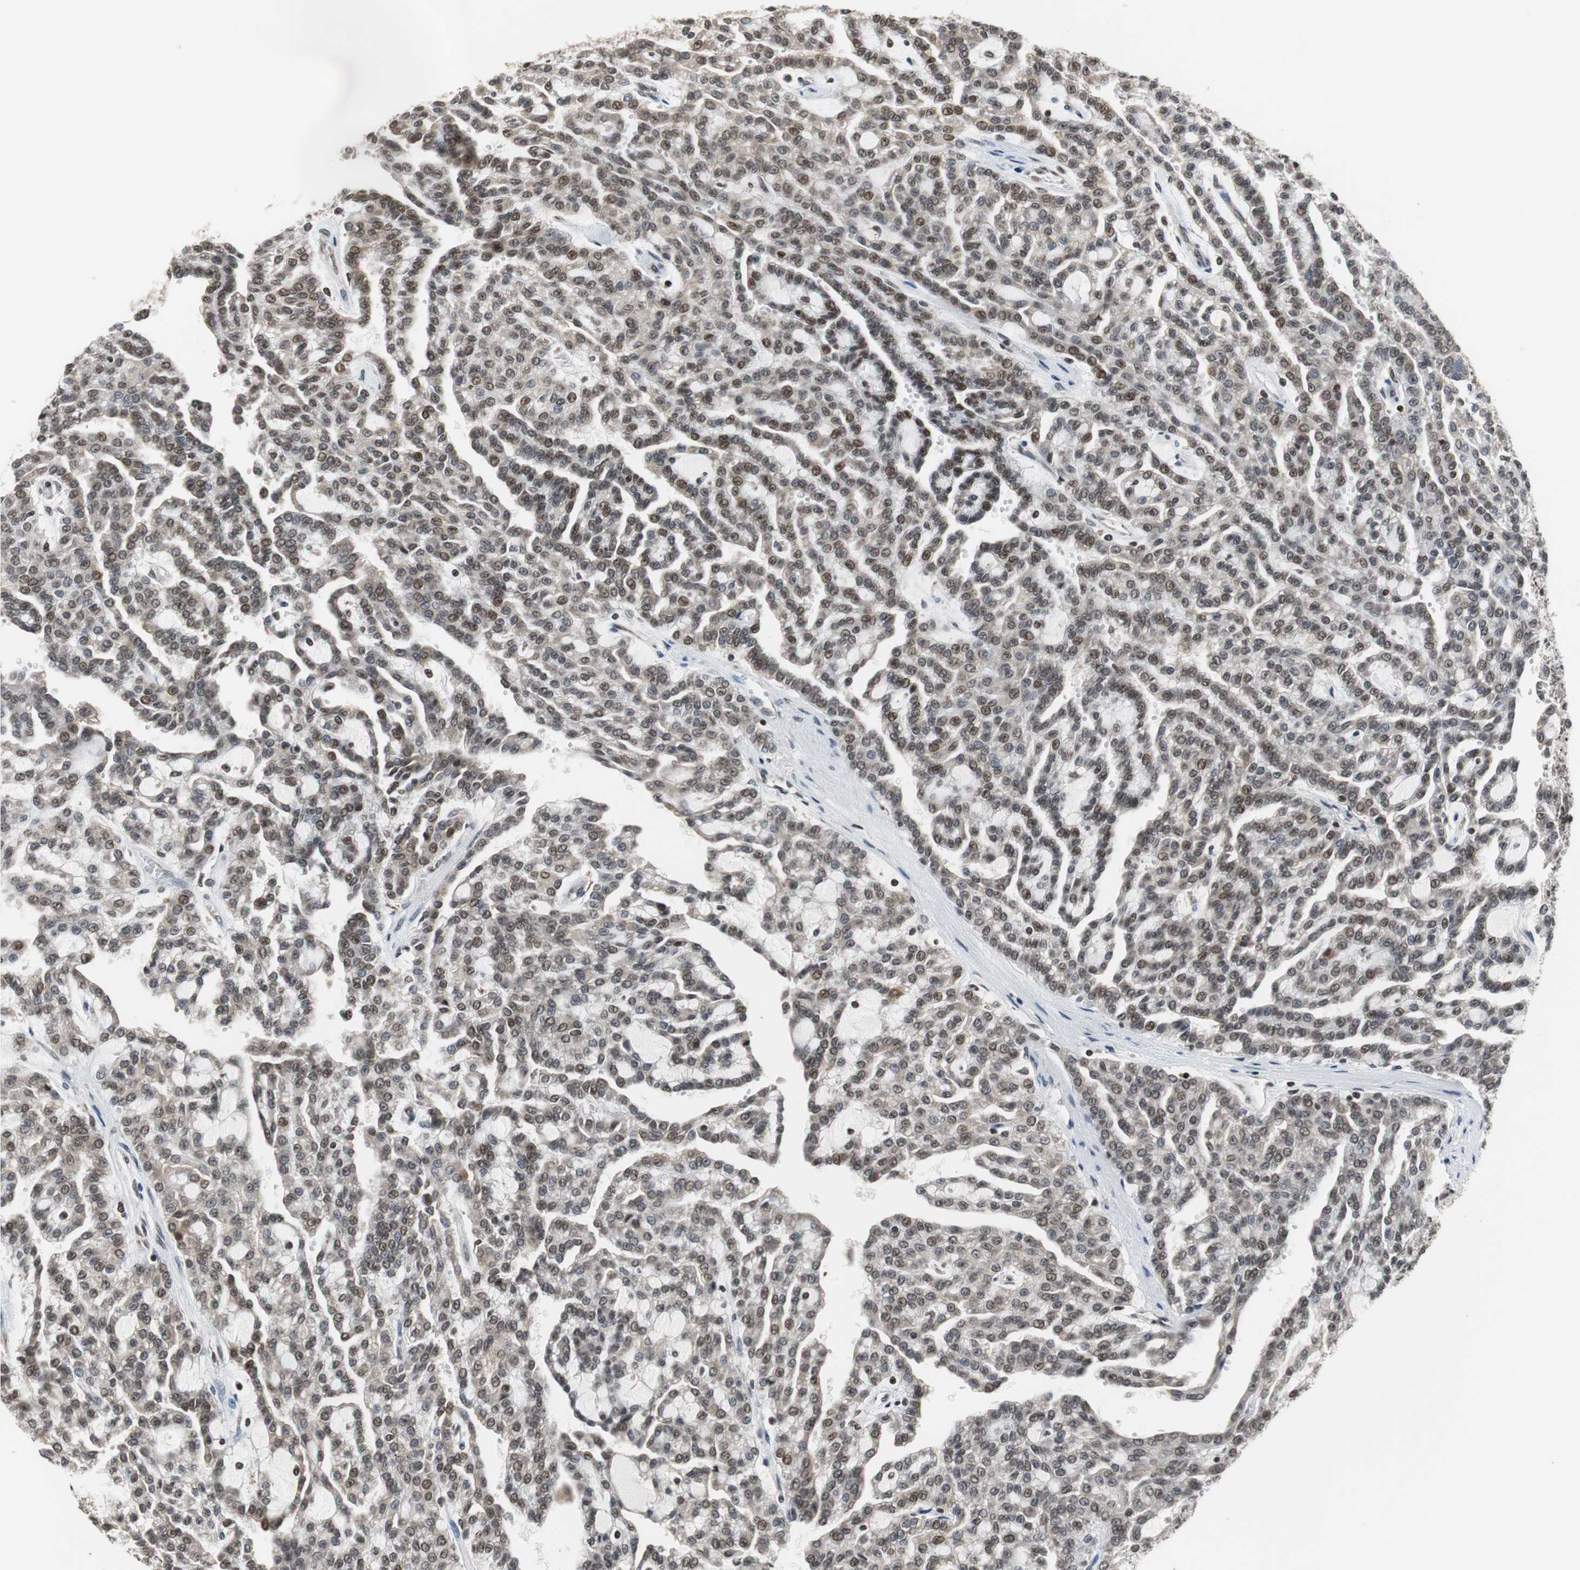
{"staining": {"intensity": "strong", "quantity": "25%-75%", "location": "nuclear"}, "tissue": "renal cancer", "cell_type": "Tumor cells", "image_type": "cancer", "snomed": [{"axis": "morphology", "description": "Adenocarcinoma, NOS"}, {"axis": "topography", "description": "Kidney"}], "caption": "Strong nuclear positivity for a protein is seen in approximately 25%-75% of tumor cells of renal cancer (adenocarcinoma) using IHC.", "gene": "REST", "patient": {"sex": "male", "age": 63}}